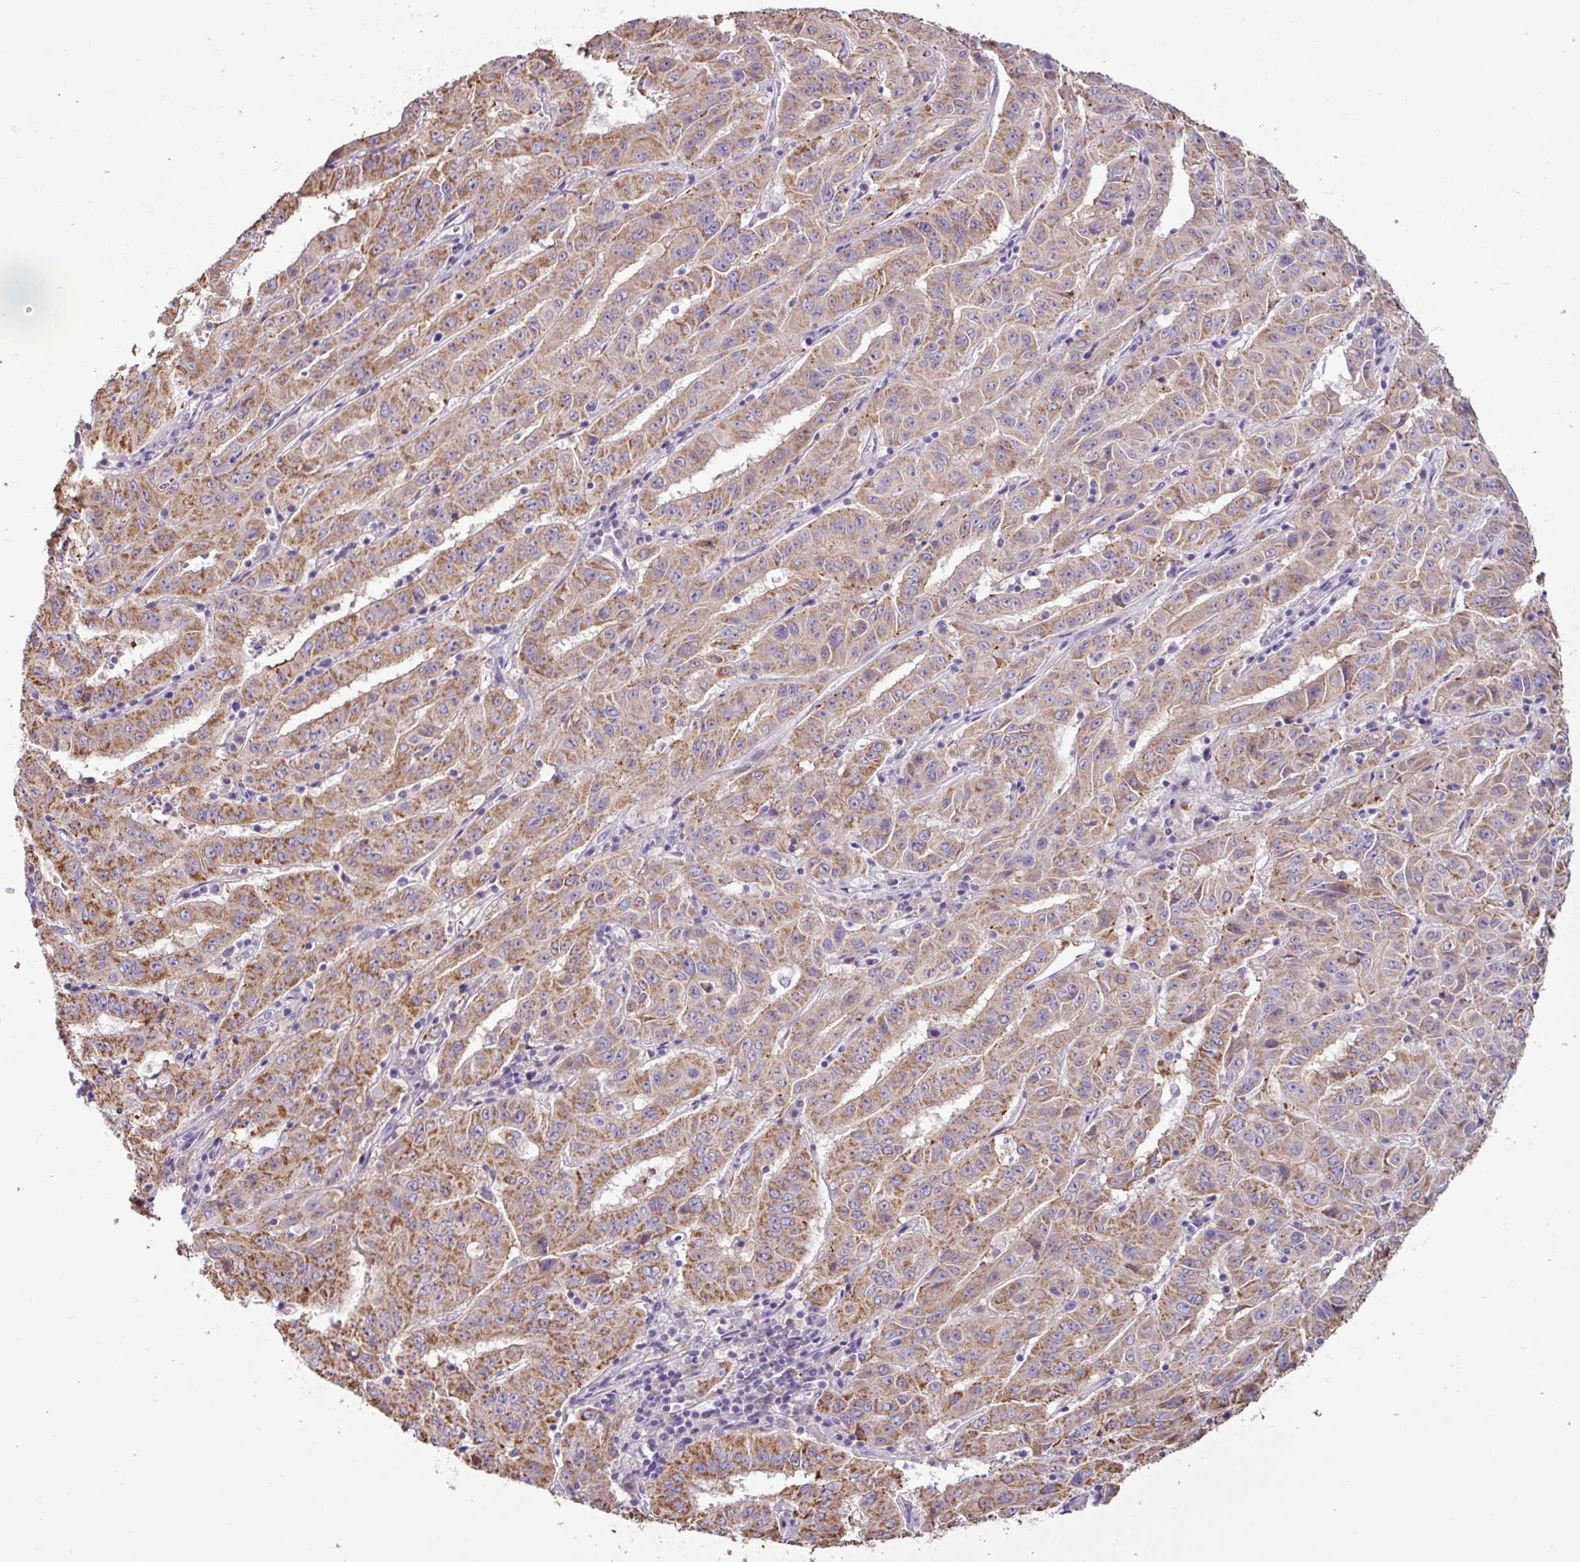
{"staining": {"intensity": "moderate", "quantity": ">75%", "location": "cytoplasmic/membranous"}, "tissue": "pancreatic cancer", "cell_type": "Tumor cells", "image_type": "cancer", "snomed": [{"axis": "morphology", "description": "Adenocarcinoma, NOS"}, {"axis": "topography", "description": "Pancreas"}], "caption": "Immunohistochemical staining of human adenocarcinoma (pancreatic) shows medium levels of moderate cytoplasmic/membranous positivity in approximately >75% of tumor cells.", "gene": "PNLDC1", "patient": {"sex": "male", "age": 63}}